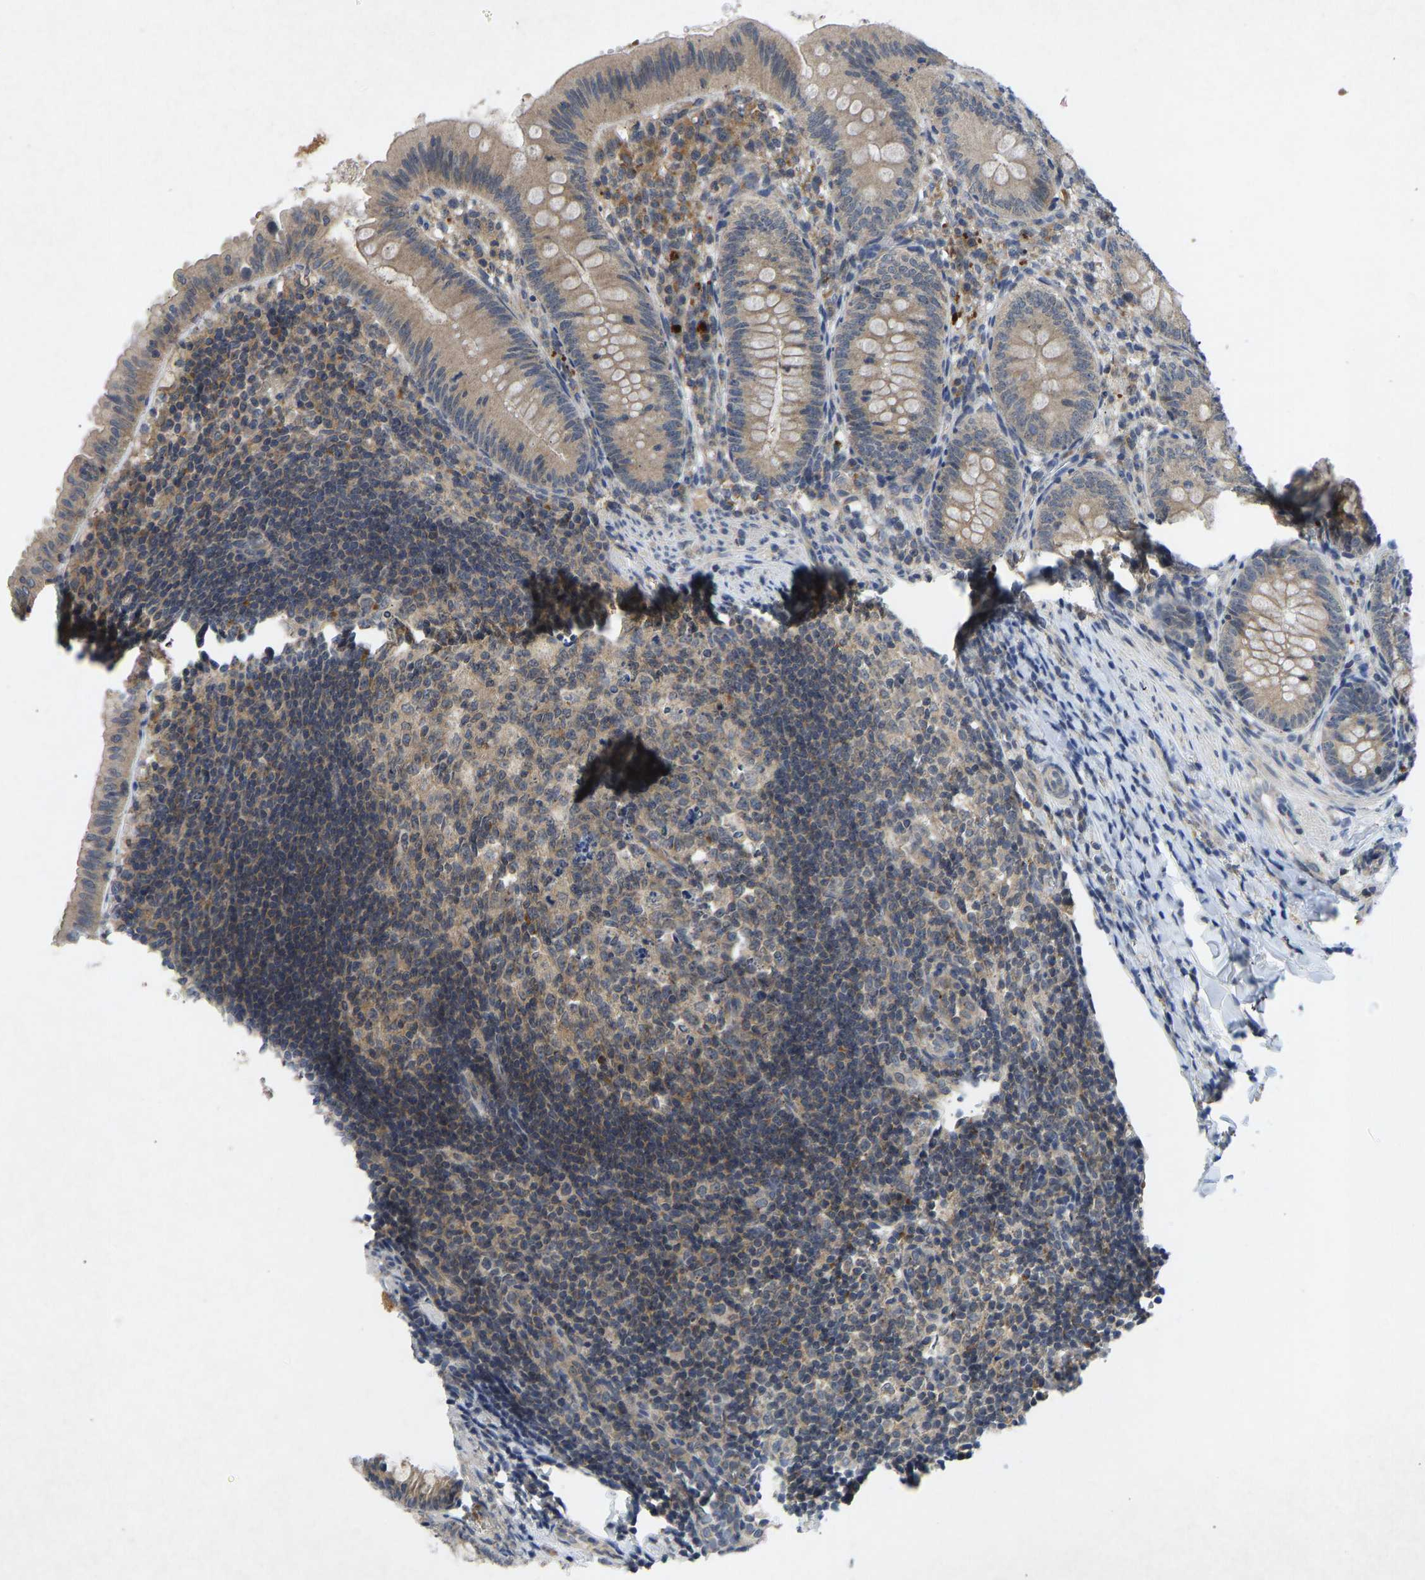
{"staining": {"intensity": "moderate", "quantity": ">75%", "location": "cytoplasmic/membranous"}, "tissue": "appendix", "cell_type": "Glandular cells", "image_type": "normal", "snomed": [{"axis": "morphology", "description": "Normal tissue, NOS"}, {"axis": "topography", "description": "Appendix"}], "caption": "Protein staining demonstrates moderate cytoplasmic/membranous staining in about >75% of glandular cells in benign appendix. The staining was performed using DAB (3,3'-diaminobenzidine), with brown indicating positive protein expression. Nuclei are stained blue with hematoxylin.", "gene": "PDE7A", "patient": {"sex": "male", "age": 1}}